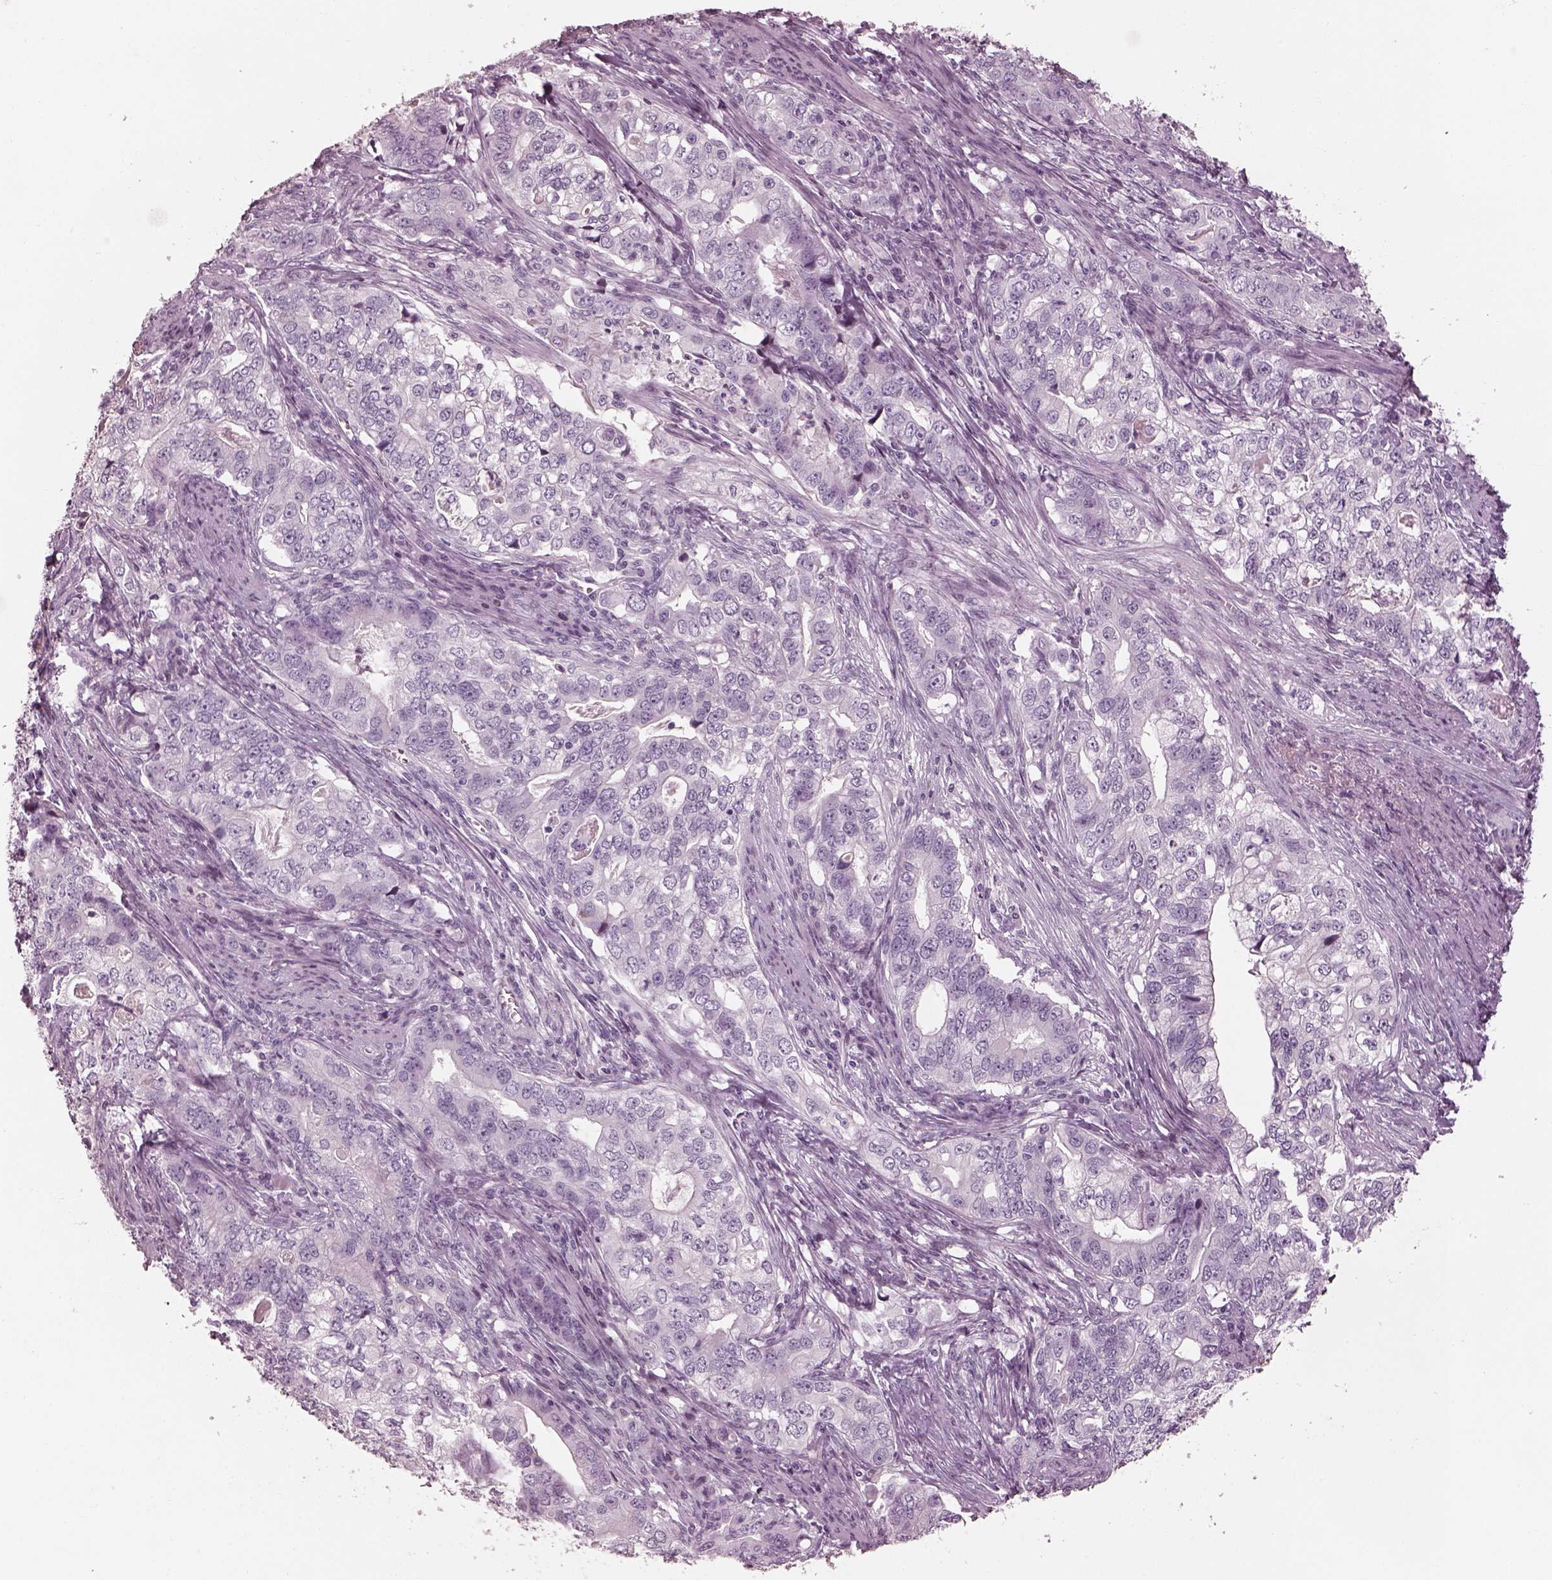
{"staining": {"intensity": "negative", "quantity": "none", "location": "none"}, "tissue": "stomach cancer", "cell_type": "Tumor cells", "image_type": "cancer", "snomed": [{"axis": "morphology", "description": "Adenocarcinoma, NOS"}, {"axis": "topography", "description": "Stomach, lower"}], "caption": "The photomicrograph exhibits no significant expression in tumor cells of stomach adenocarcinoma.", "gene": "OPN4", "patient": {"sex": "female", "age": 72}}